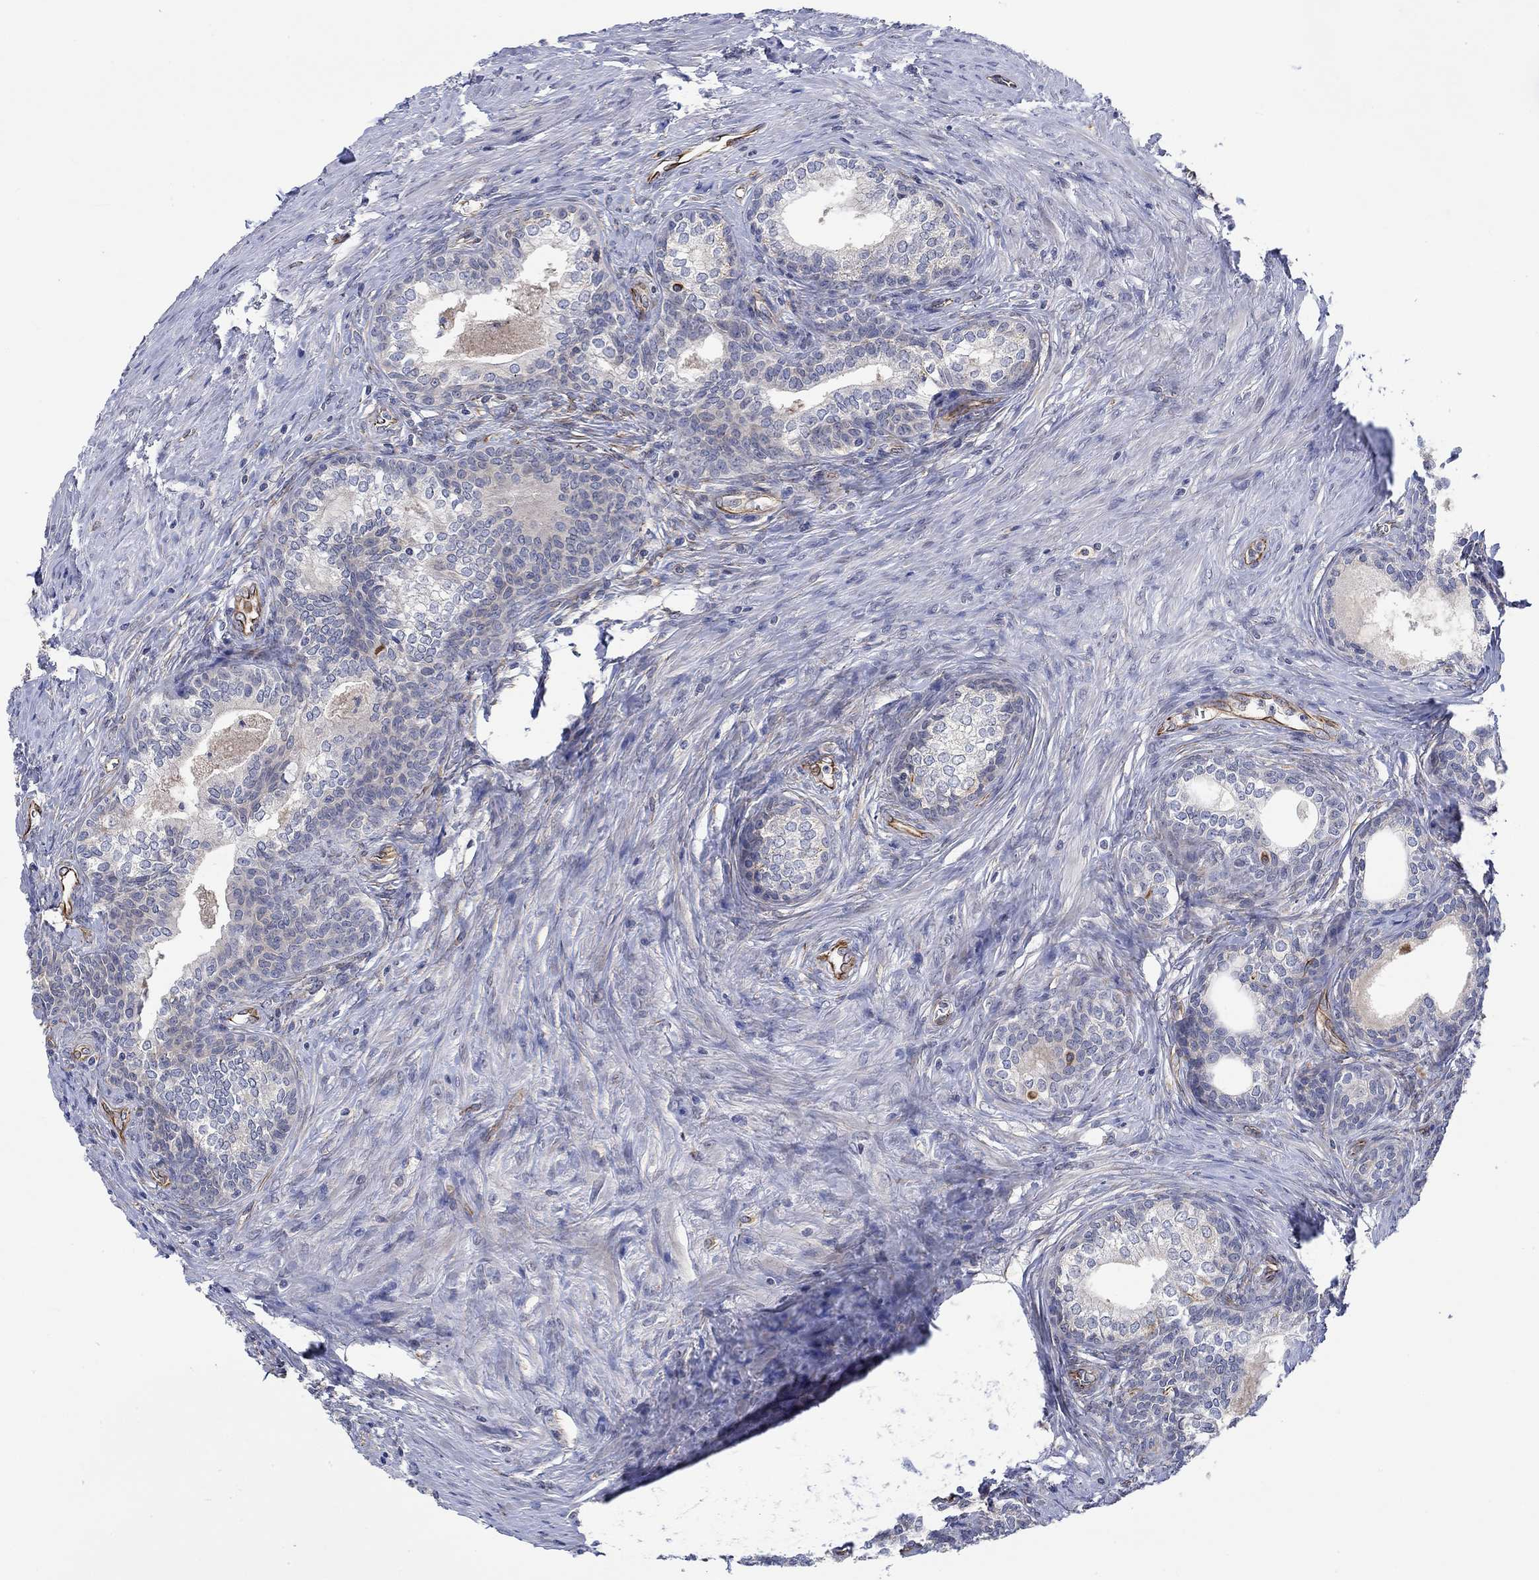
{"staining": {"intensity": "strong", "quantity": "25%-75%", "location": "cytoplasmic/membranous"}, "tissue": "prostate", "cell_type": "Glandular cells", "image_type": "normal", "snomed": [{"axis": "morphology", "description": "Normal tissue, NOS"}, {"axis": "topography", "description": "Prostate"}], "caption": "High-power microscopy captured an immunohistochemistry (IHC) histopathology image of normal prostate, revealing strong cytoplasmic/membranous positivity in approximately 25%-75% of glandular cells. The staining was performed using DAB, with brown indicating positive protein expression. Nuclei are stained blue with hematoxylin.", "gene": "CAMK1D", "patient": {"sex": "male", "age": 65}}